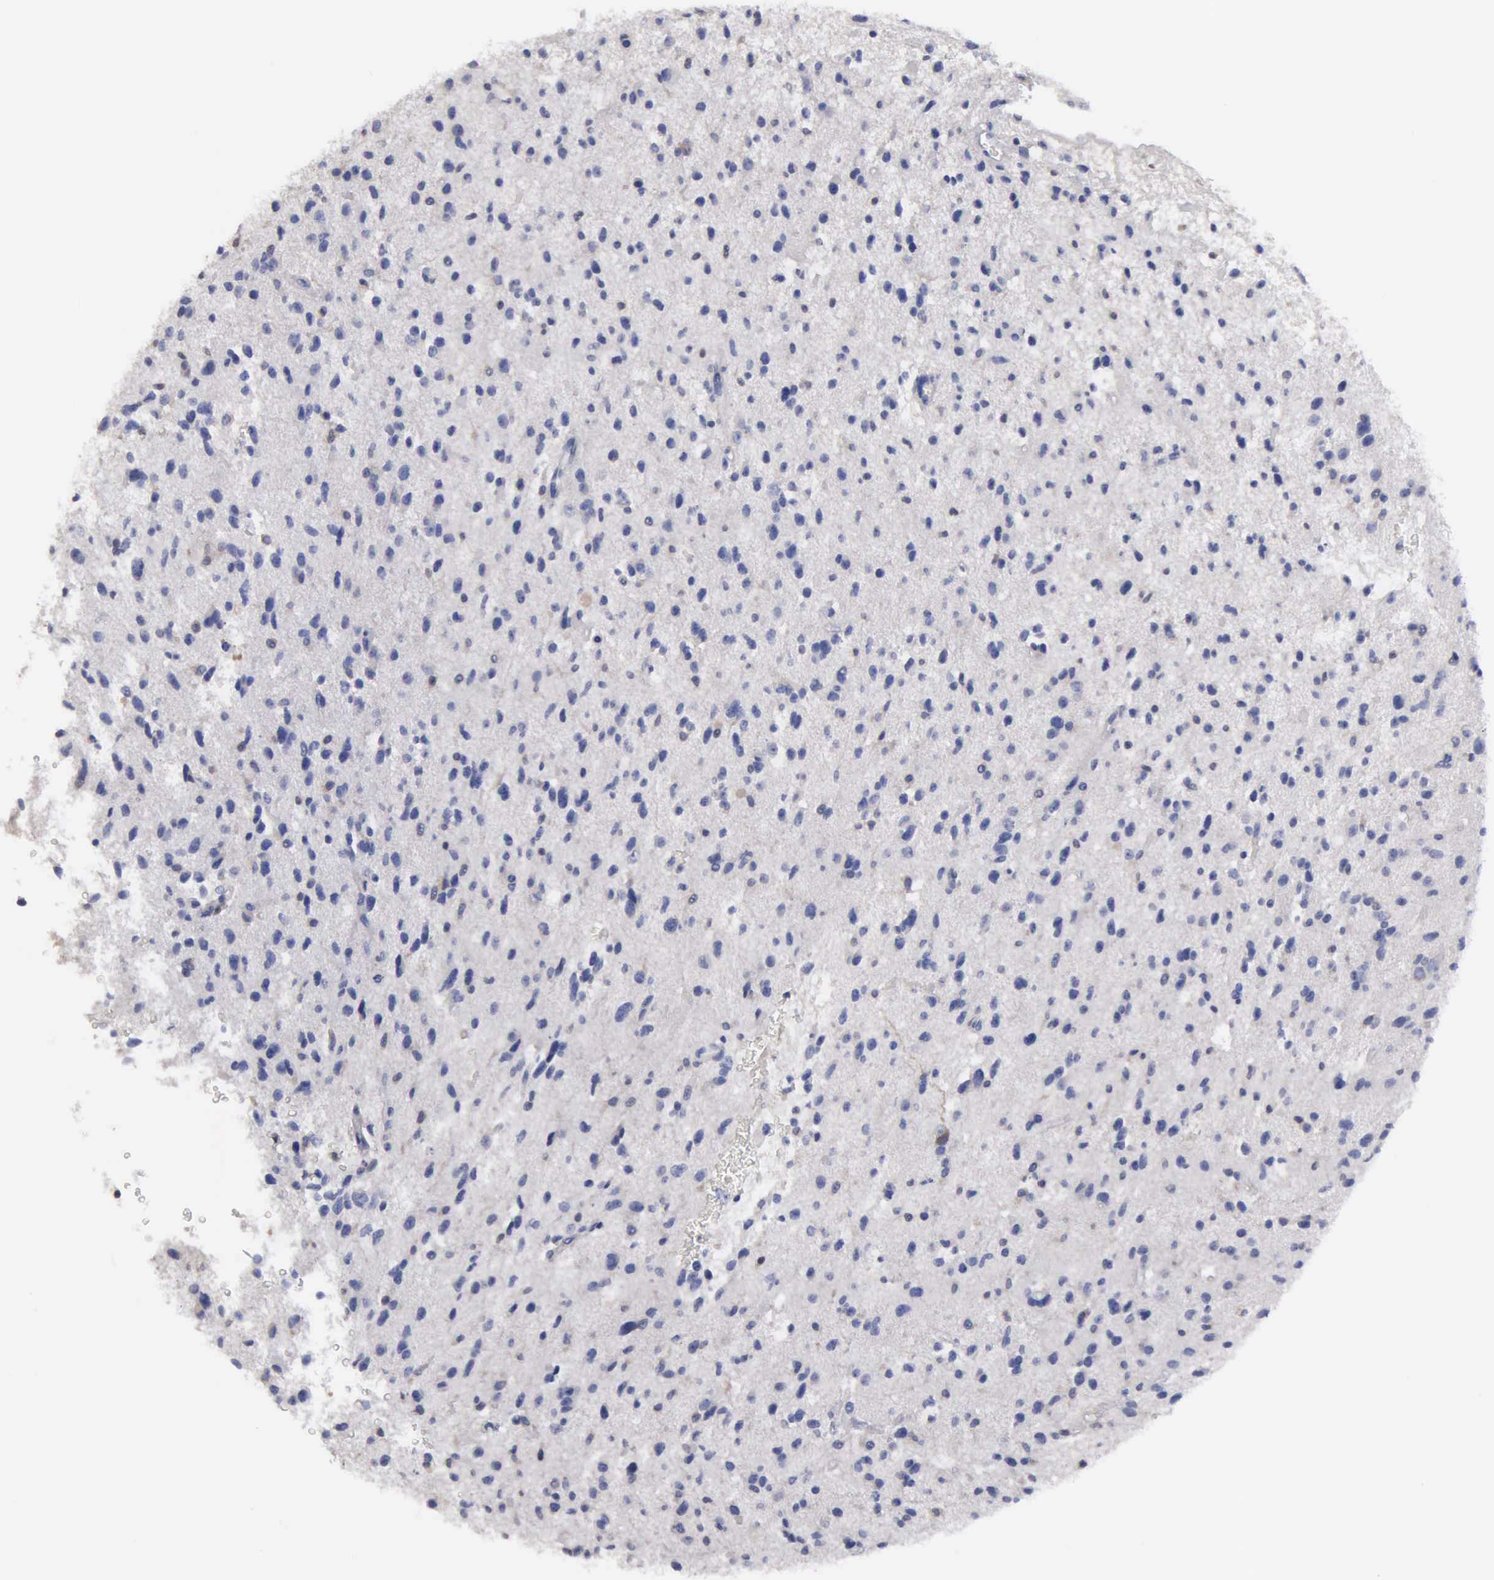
{"staining": {"intensity": "negative", "quantity": "none", "location": "none"}, "tissue": "glioma", "cell_type": "Tumor cells", "image_type": "cancer", "snomed": [{"axis": "morphology", "description": "Glioma, malignant, Low grade"}, {"axis": "topography", "description": "Brain"}], "caption": "This is an IHC image of malignant low-grade glioma. There is no positivity in tumor cells.", "gene": "G6PD", "patient": {"sex": "female", "age": 46}}